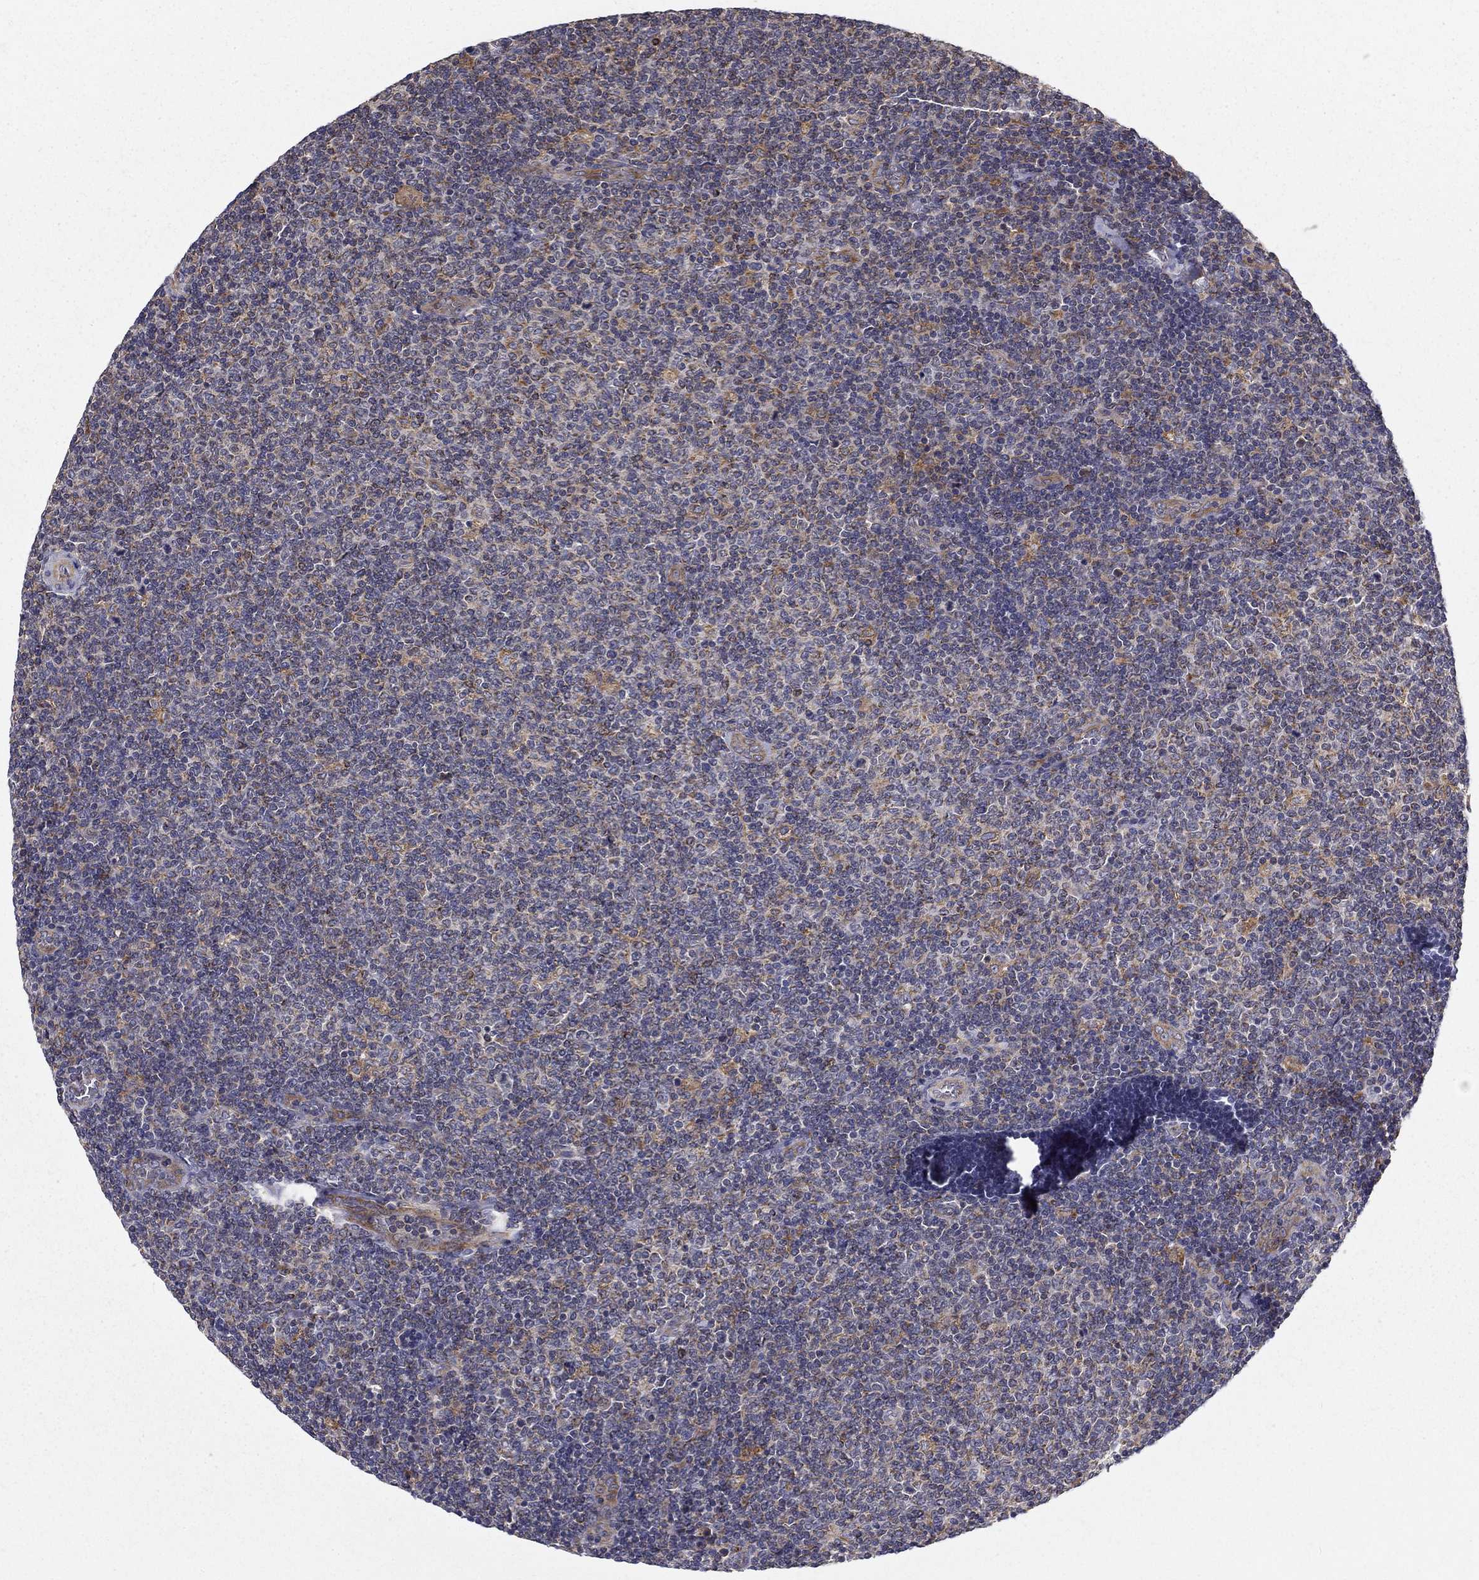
{"staining": {"intensity": "negative", "quantity": "none", "location": "none"}, "tissue": "lymphoma", "cell_type": "Tumor cells", "image_type": "cancer", "snomed": [{"axis": "morphology", "description": "Malignant lymphoma, non-Hodgkin's type, Low grade"}, {"axis": "topography", "description": "Lymph node"}], "caption": "There is no significant positivity in tumor cells of malignant lymphoma, non-Hodgkin's type (low-grade).", "gene": "ALDH4A1", "patient": {"sex": "male", "age": 52}}